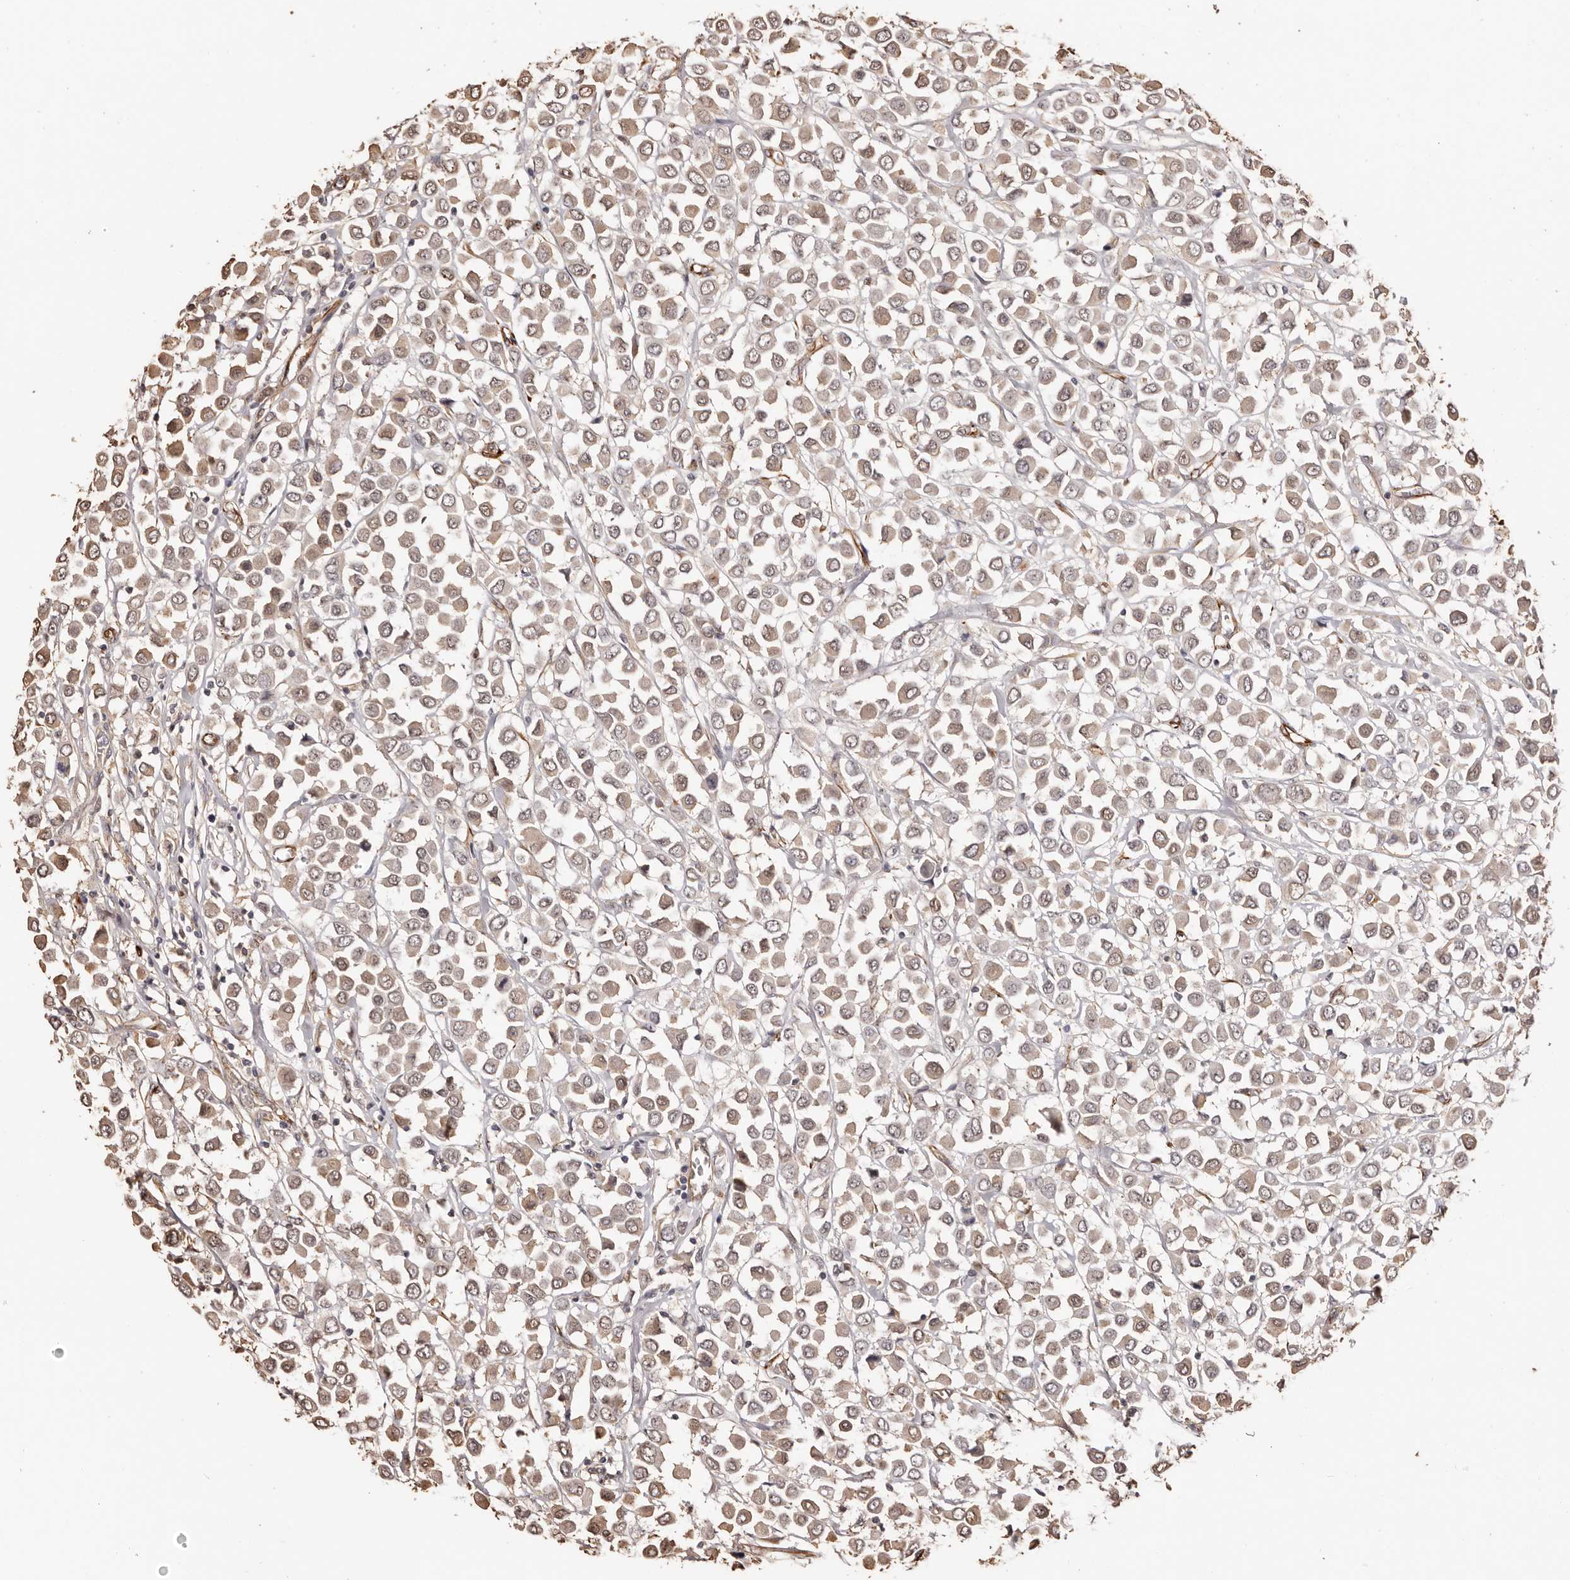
{"staining": {"intensity": "moderate", "quantity": ">75%", "location": "cytoplasmic/membranous"}, "tissue": "breast cancer", "cell_type": "Tumor cells", "image_type": "cancer", "snomed": [{"axis": "morphology", "description": "Duct carcinoma"}, {"axis": "topography", "description": "Breast"}], "caption": "Infiltrating ductal carcinoma (breast) stained with IHC shows moderate cytoplasmic/membranous staining in about >75% of tumor cells. The staining is performed using DAB (3,3'-diaminobenzidine) brown chromogen to label protein expression. The nuclei are counter-stained blue using hematoxylin.", "gene": "ZNF557", "patient": {"sex": "female", "age": 61}}